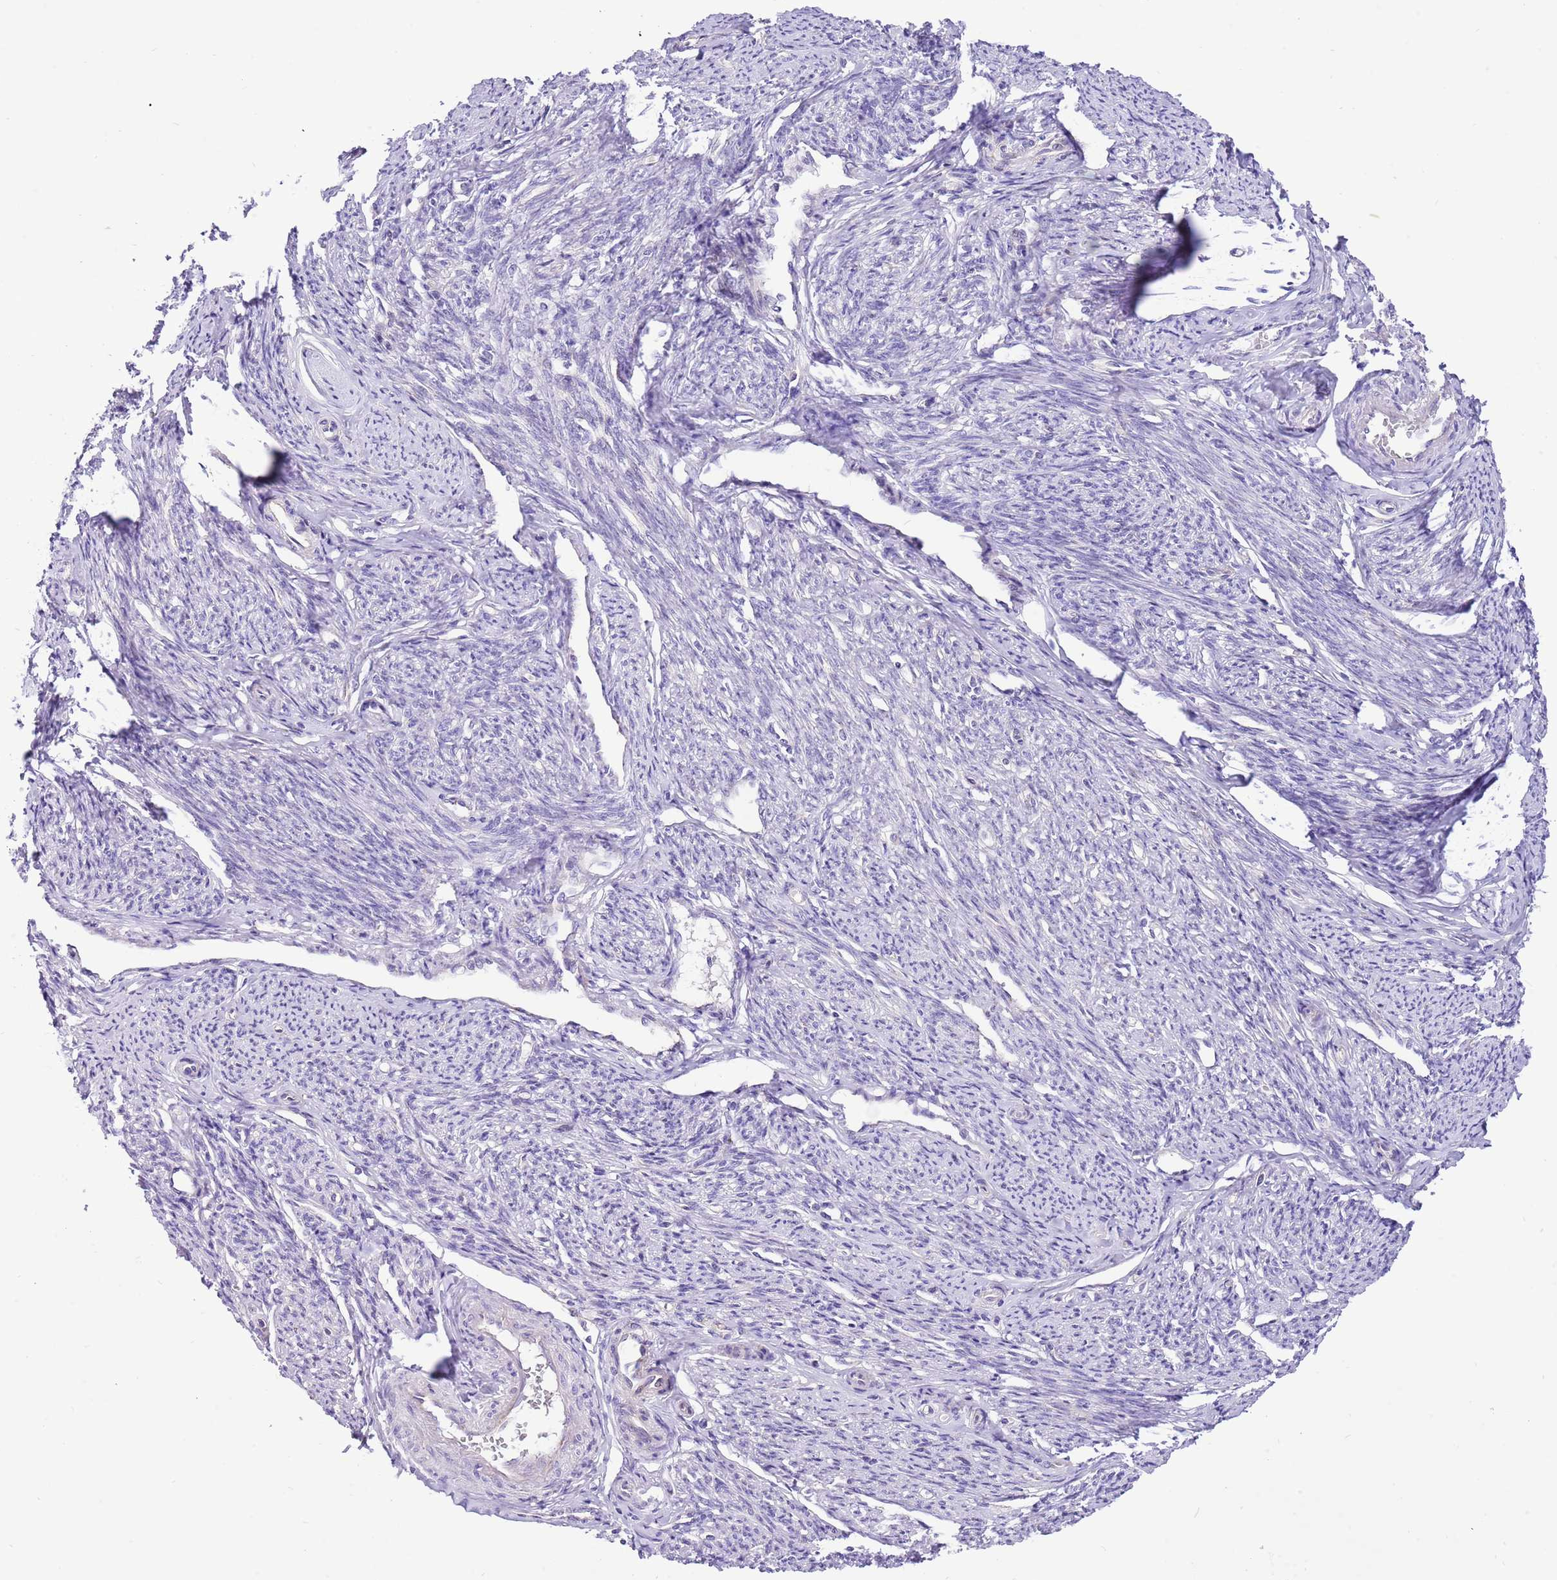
{"staining": {"intensity": "negative", "quantity": "none", "location": "none"}, "tissue": "smooth muscle", "cell_type": "Smooth muscle cells", "image_type": "normal", "snomed": [{"axis": "morphology", "description": "Normal tissue, NOS"}, {"axis": "topography", "description": "Smooth muscle"}, {"axis": "topography", "description": "Uterus"}], "caption": "This histopathology image is of normal smooth muscle stained with IHC to label a protein in brown with the nuclei are counter-stained blue. There is no staining in smooth muscle cells. The staining is performed using DAB brown chromogen with nuclei counter-stained in using hematoxylin.", "gene": "COX17", "patient": {"sex": "female", "age": 59}}